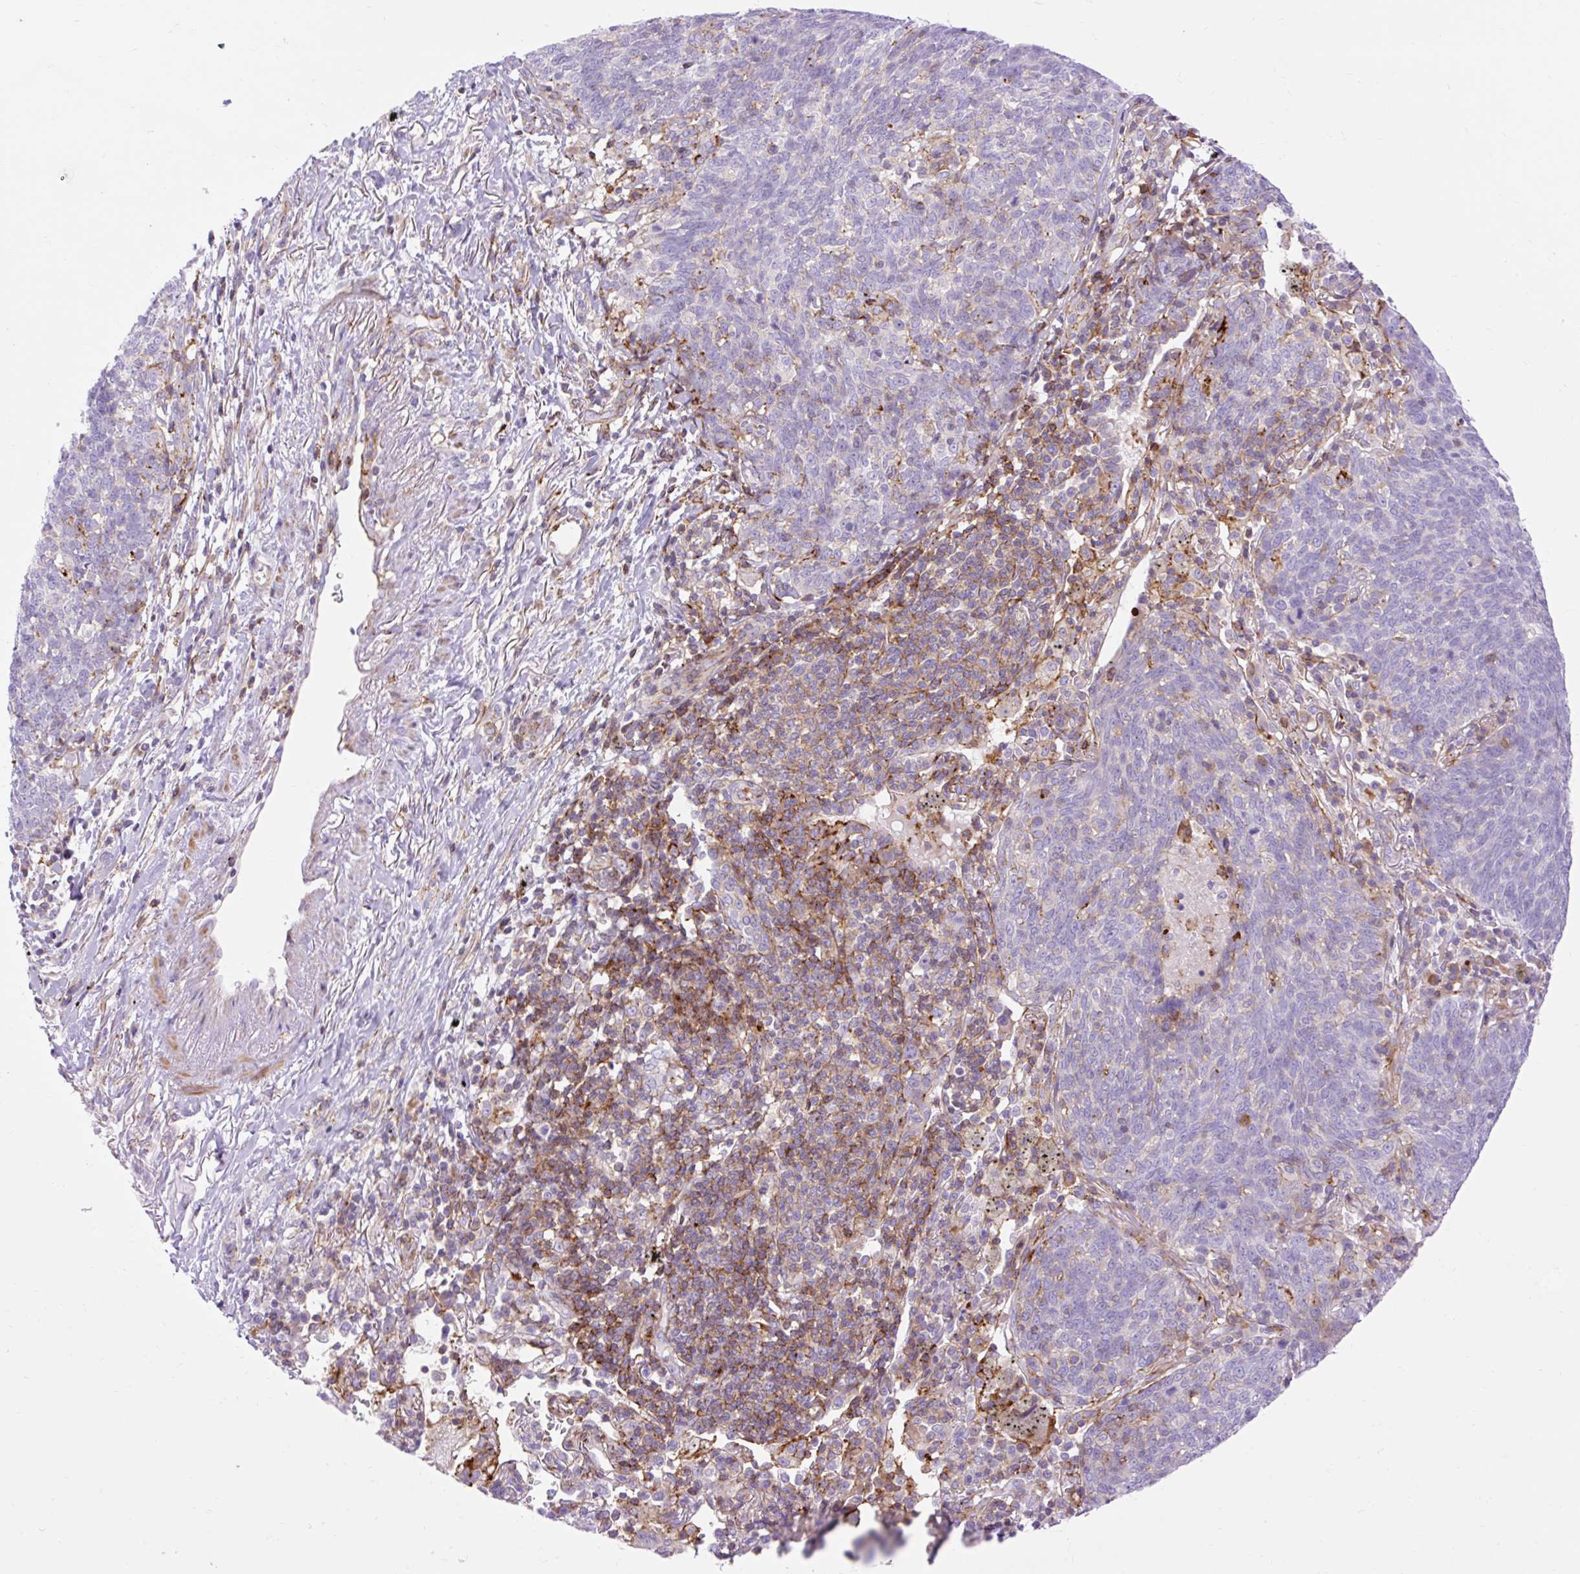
{"staining": {"intensity": "negative", "quantity": "none", "location": "none"}, "tissue": "lung cancer", "cell_type": "Tumor cells", "image_type": "cancer", "snomed": [{"axis": "morphology", "description": "Squamous cell carcinoma, NOS"}, {"axis": "topography", "description": "Lung"}], "caption": "Tumor cells are negative for brown protein staining in squamous cell carcinoma (lung). (DAB immunohistochemistry (IHC) with hematoxylin counter stain).", "gene": "CORO7-PAM16", "patient": {"sex": "female", "age": 72}}